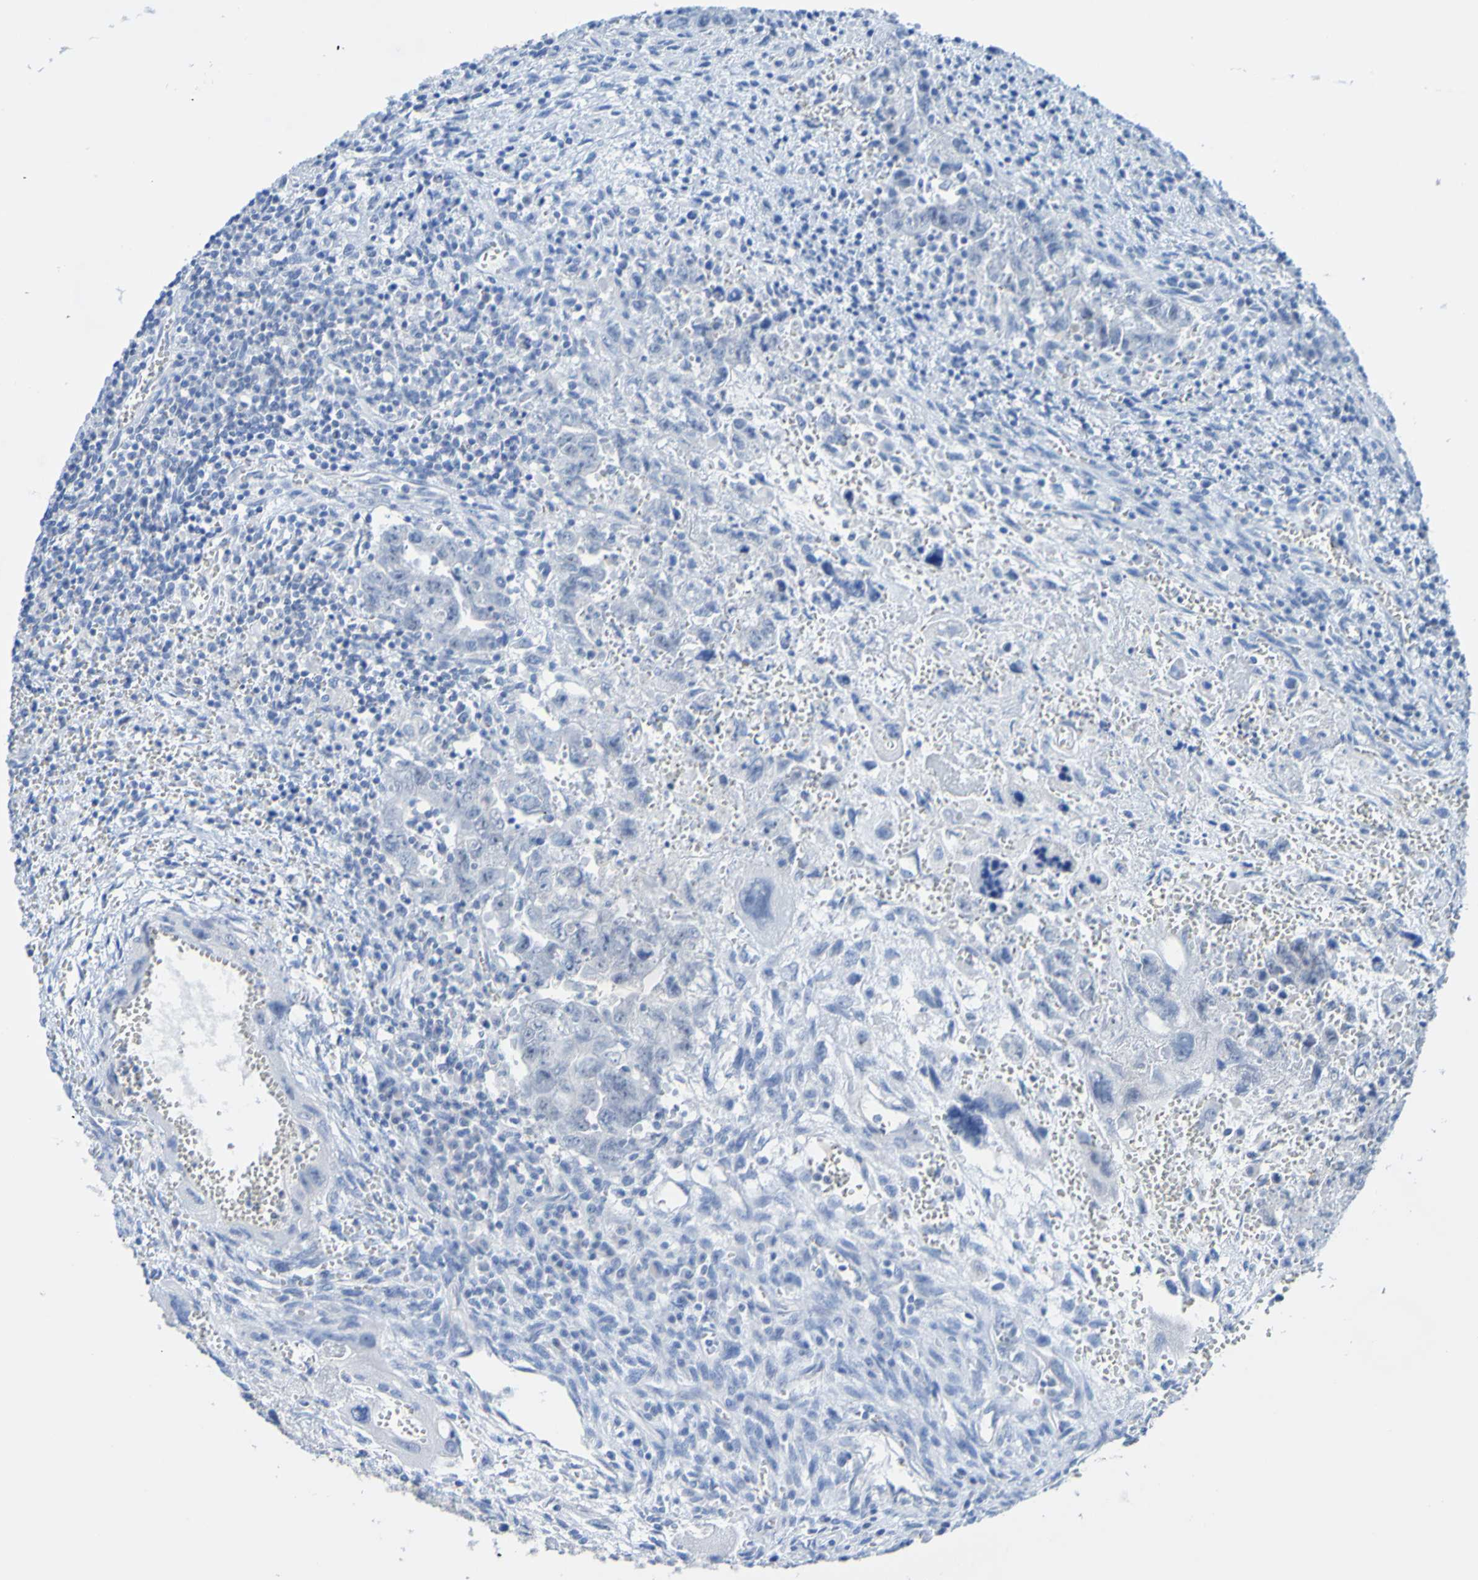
{"staining": {"intensity": "negative", "quantity": "none", "location": "none"}, "tissue": "testis cancer", "cell_type": "Tumor cells", "image_type": "cancer", "snomed": [{"axis": "morphology", "description": "Carcinoma, Embryonal, NOS"}, {"axis": "topography", "description": "Testis"}], "caption": "Immunohistochemical staining of testis embryonal carcinoma exhibits no significant expression in tumor cells. (DAB (3,3'-diaminobenzidine) immunohistochemistry, high magnification).", "gene": "ACMSD", "patient": {"sex": "male", "age": 28}}